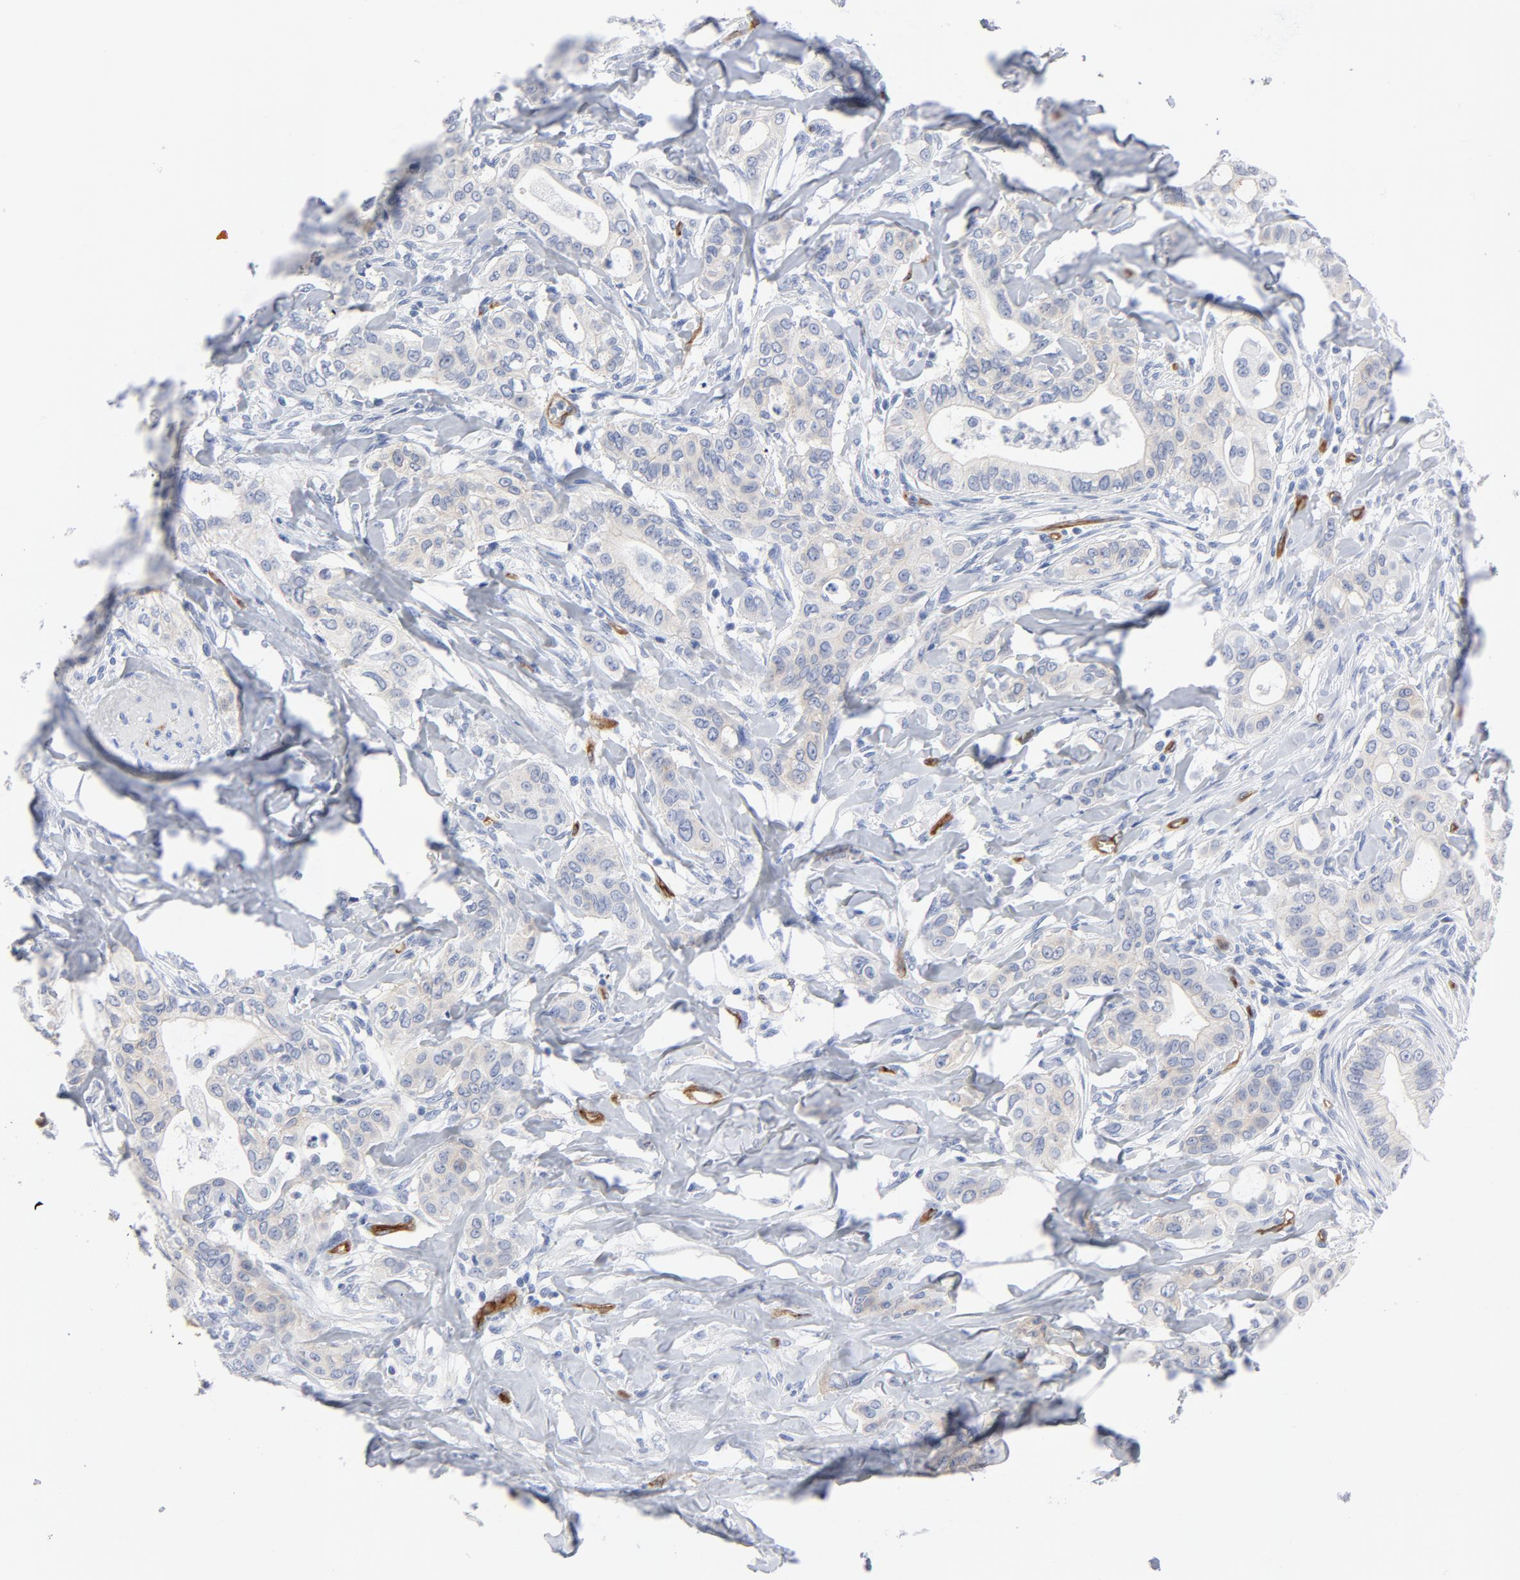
{"staining": {"intensity": "weak", "quantity": ">75%", "location": "cytoplasmic/membranous"}, "tissue": "liver cancer", "cell_type": "Tumor cells", "image_type": "cancer", "snomed": [{"axis": "morphology", "description": "Cholangiocarcinoma"}, {"axis": "topography", "description": "Liver"}], "caption": "Immunohistochemical staining of human liver cancer displays low levels of weak cytoplasmic/membranous staining in about >75% of tumor cells.", "gene": "SHANK3", "patient": {"sex": "female", "age": 67}}